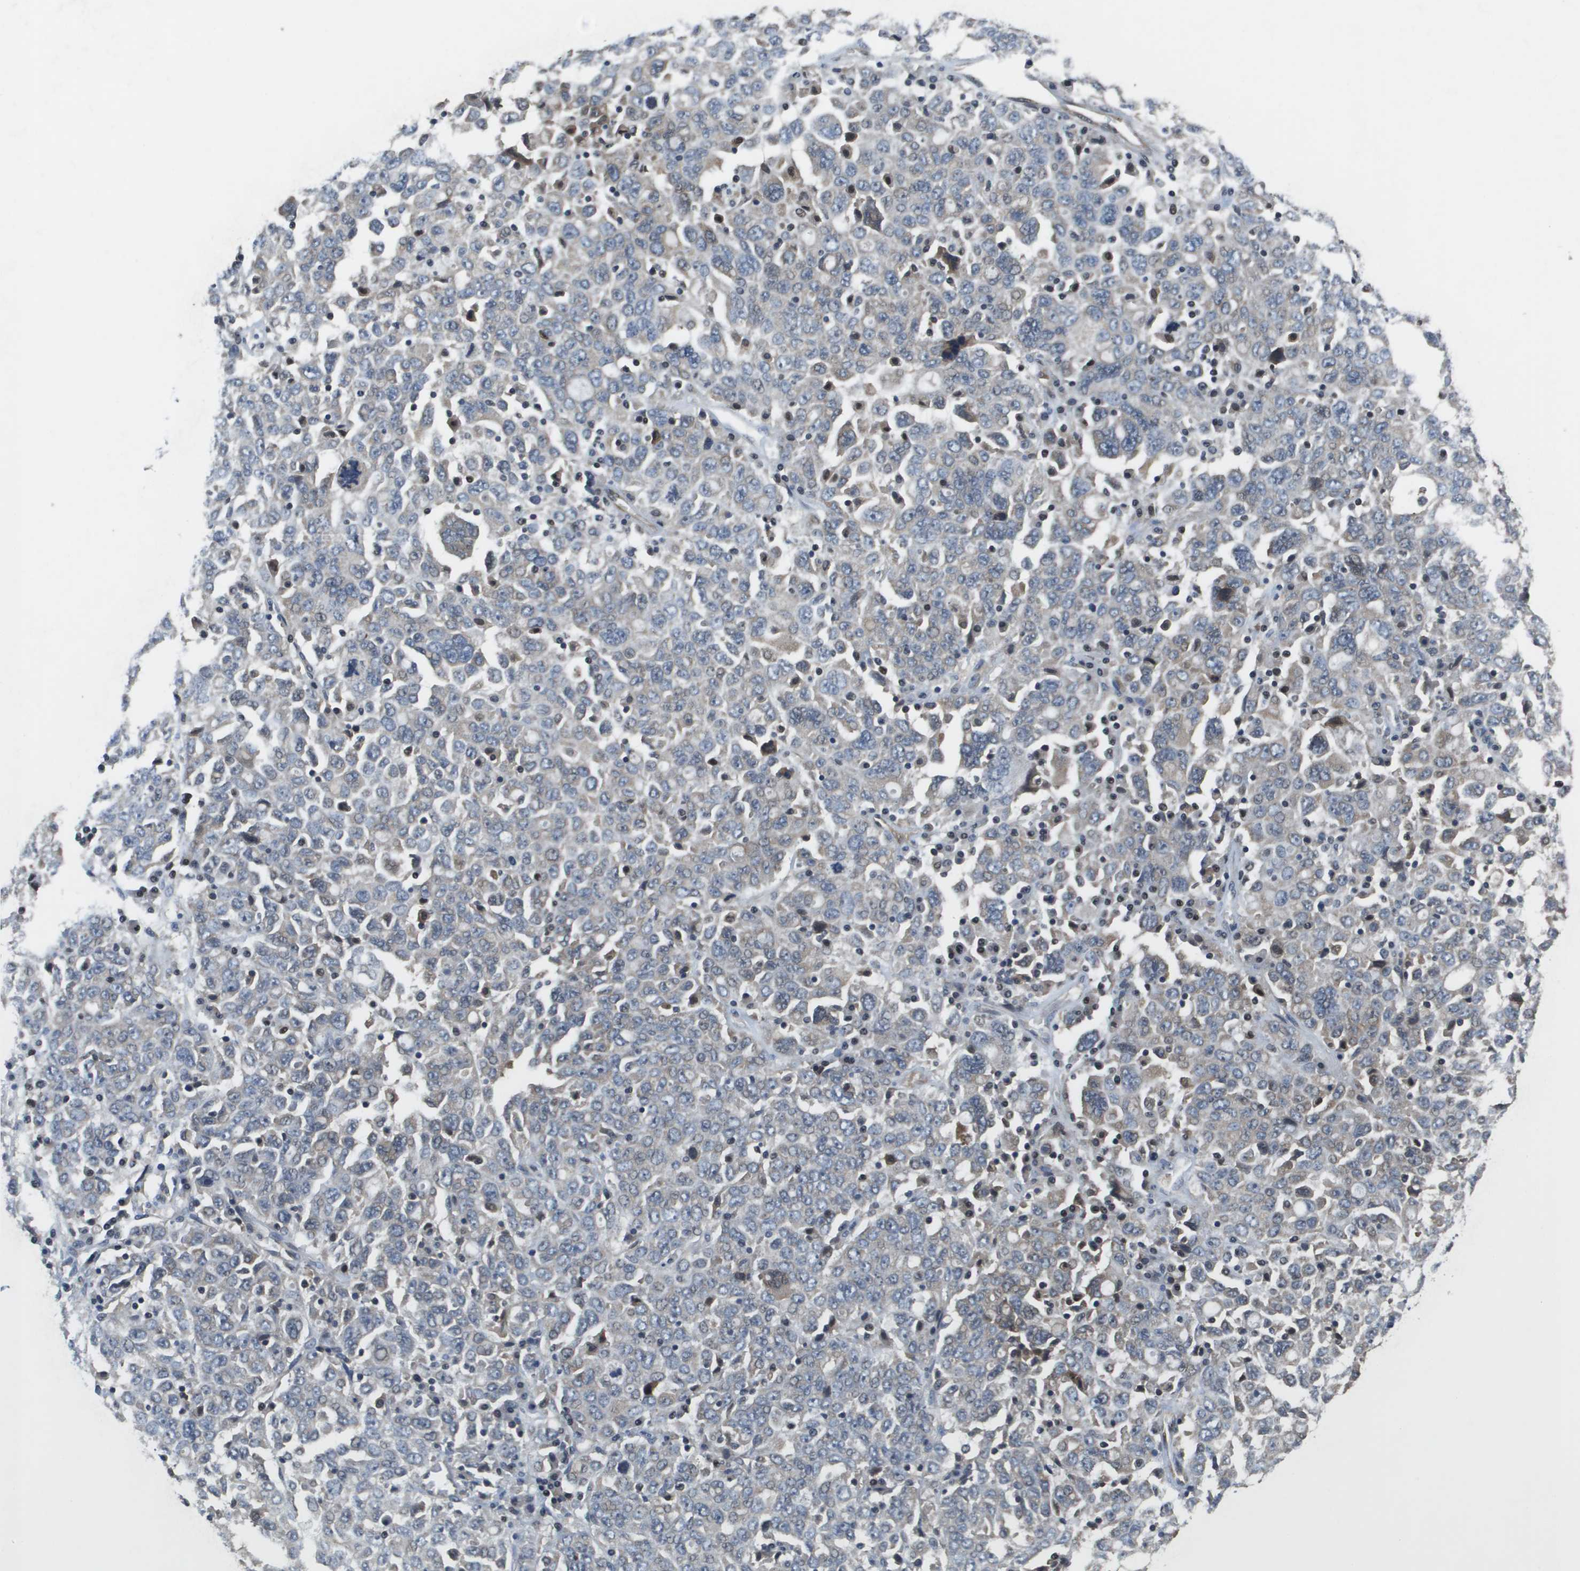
{"staining": {"intensity": "negative", "quantity": "none", "location": "none"}, "tissue": "ovarian cancer", "cell_type": "Tumor cells", "image_type": "cancer", "snomed": [{"axis": "morphology", "description": "Carcinoma, endometroid"}, {"axis": "topography", "description": "Ovary"}], "caption": "Immunohistochemistry of ovarian cancer reveals no staining in tumor cells.", "gene": "ENPP5", "patient": {"sex": "female", "age": 62}}